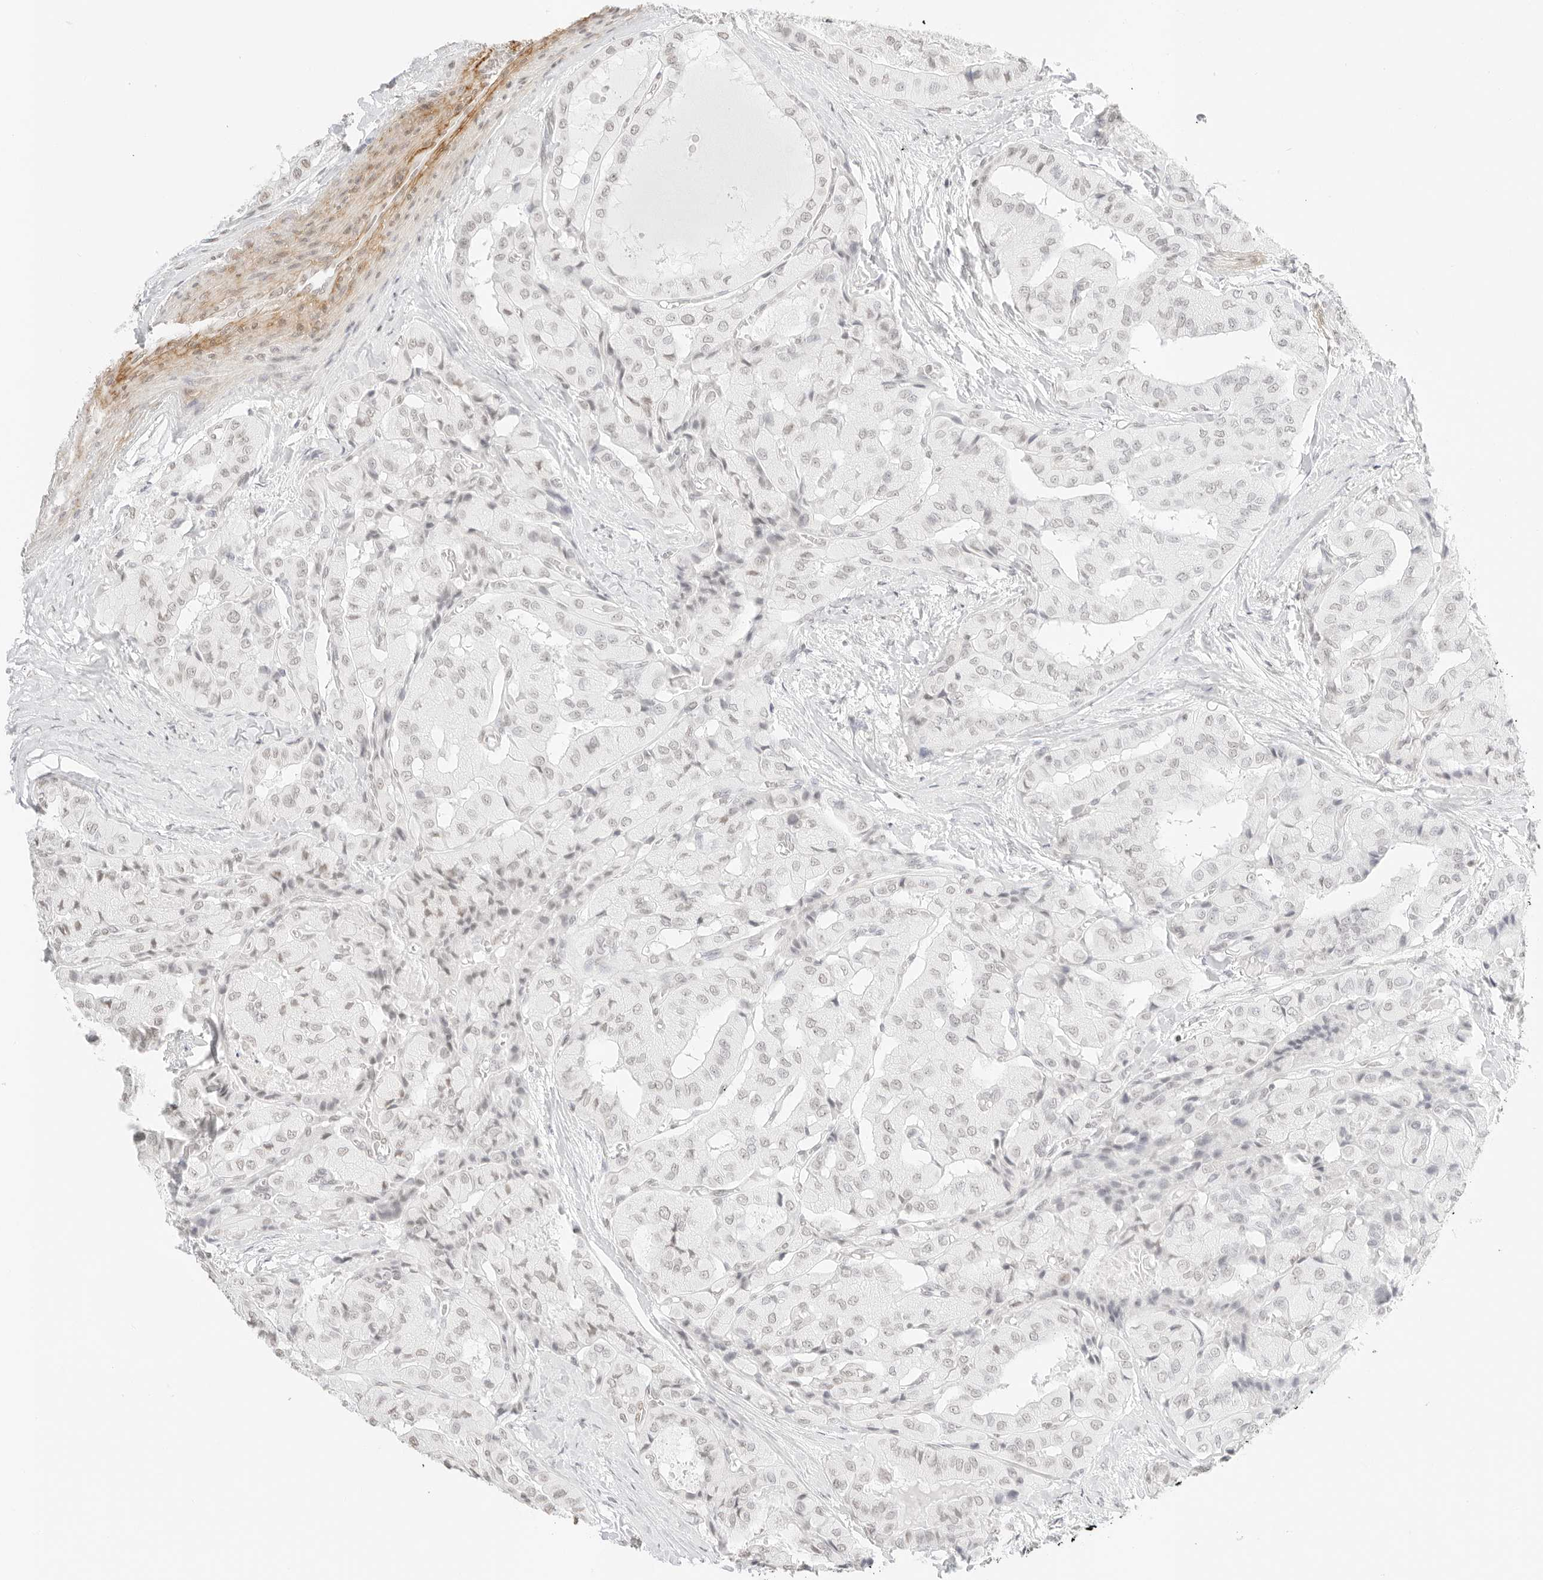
{"staining": {"intensity": "negative", "quantity": "none", "location": "none"}, "tissue": "thyroid cancer", "cell_type": "Tumor cells", "image_type": "cancer", "snomed": [{"axis": "morphology", "description": "Papillary adenocarcinoma, NOS"}, {"axis": "topography", "description": "Thyroid gland"}], "caption": "This is an IHC micrograph of thyroid cancer. There is no staining in tumor cells.", "gene": "FBLN5", "patient": {"sex": "female", "age": 59}}